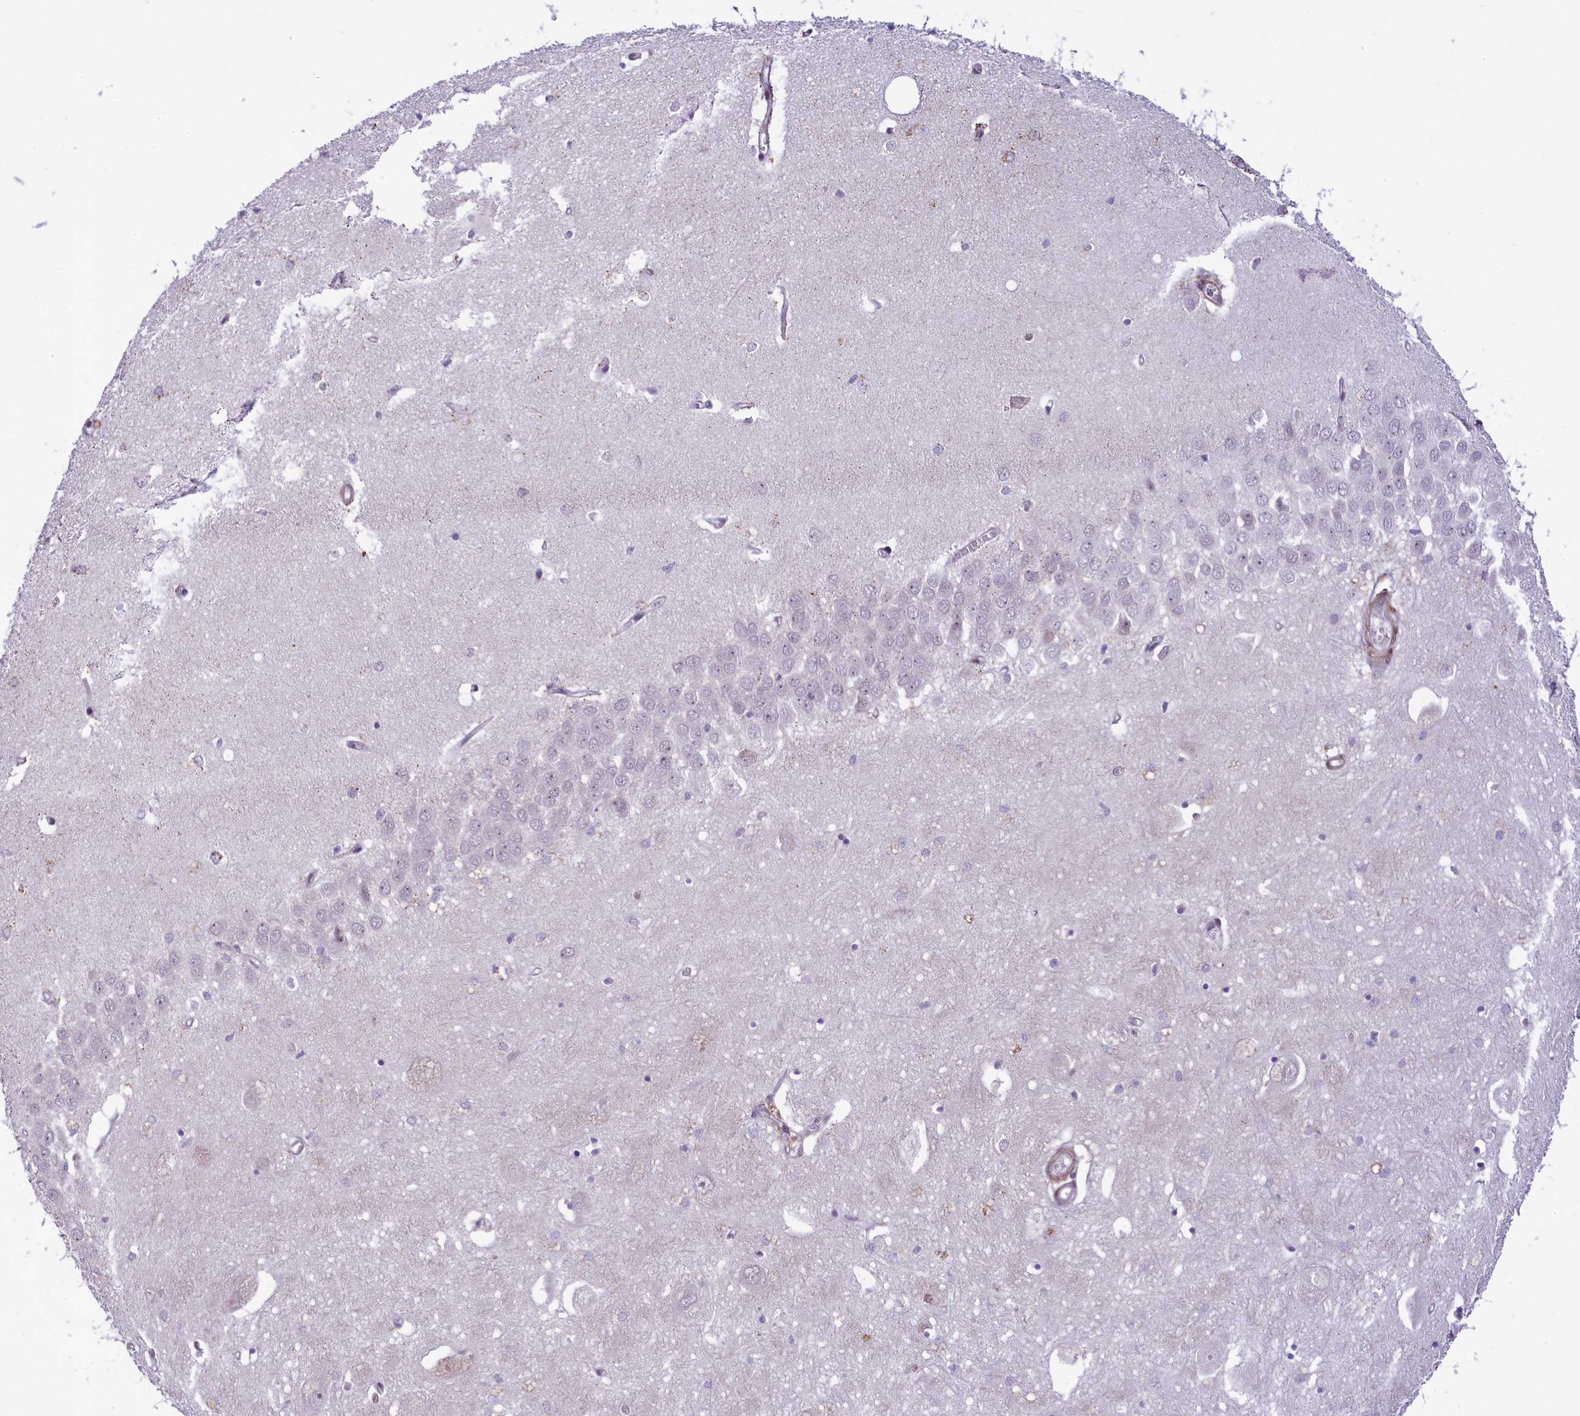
{"staining": {"intensity": "negative", "quantity": "none", "location": "none"}, "tissue": "hippocampus", "cell_type": "Glial cells", "image_type": "normal", "snomed": [{"axis": "morphology", "description": "Normal tissue, NOS"}, {"axis": "topography", "description": "Hippocampus"}], "caption": "This is an immunohistochemistry micrograph of normal human hippocampus. There is no positivity in glial cells.", "gene": "RBBP8", "patient": {"sex": "female", "age": 64}}